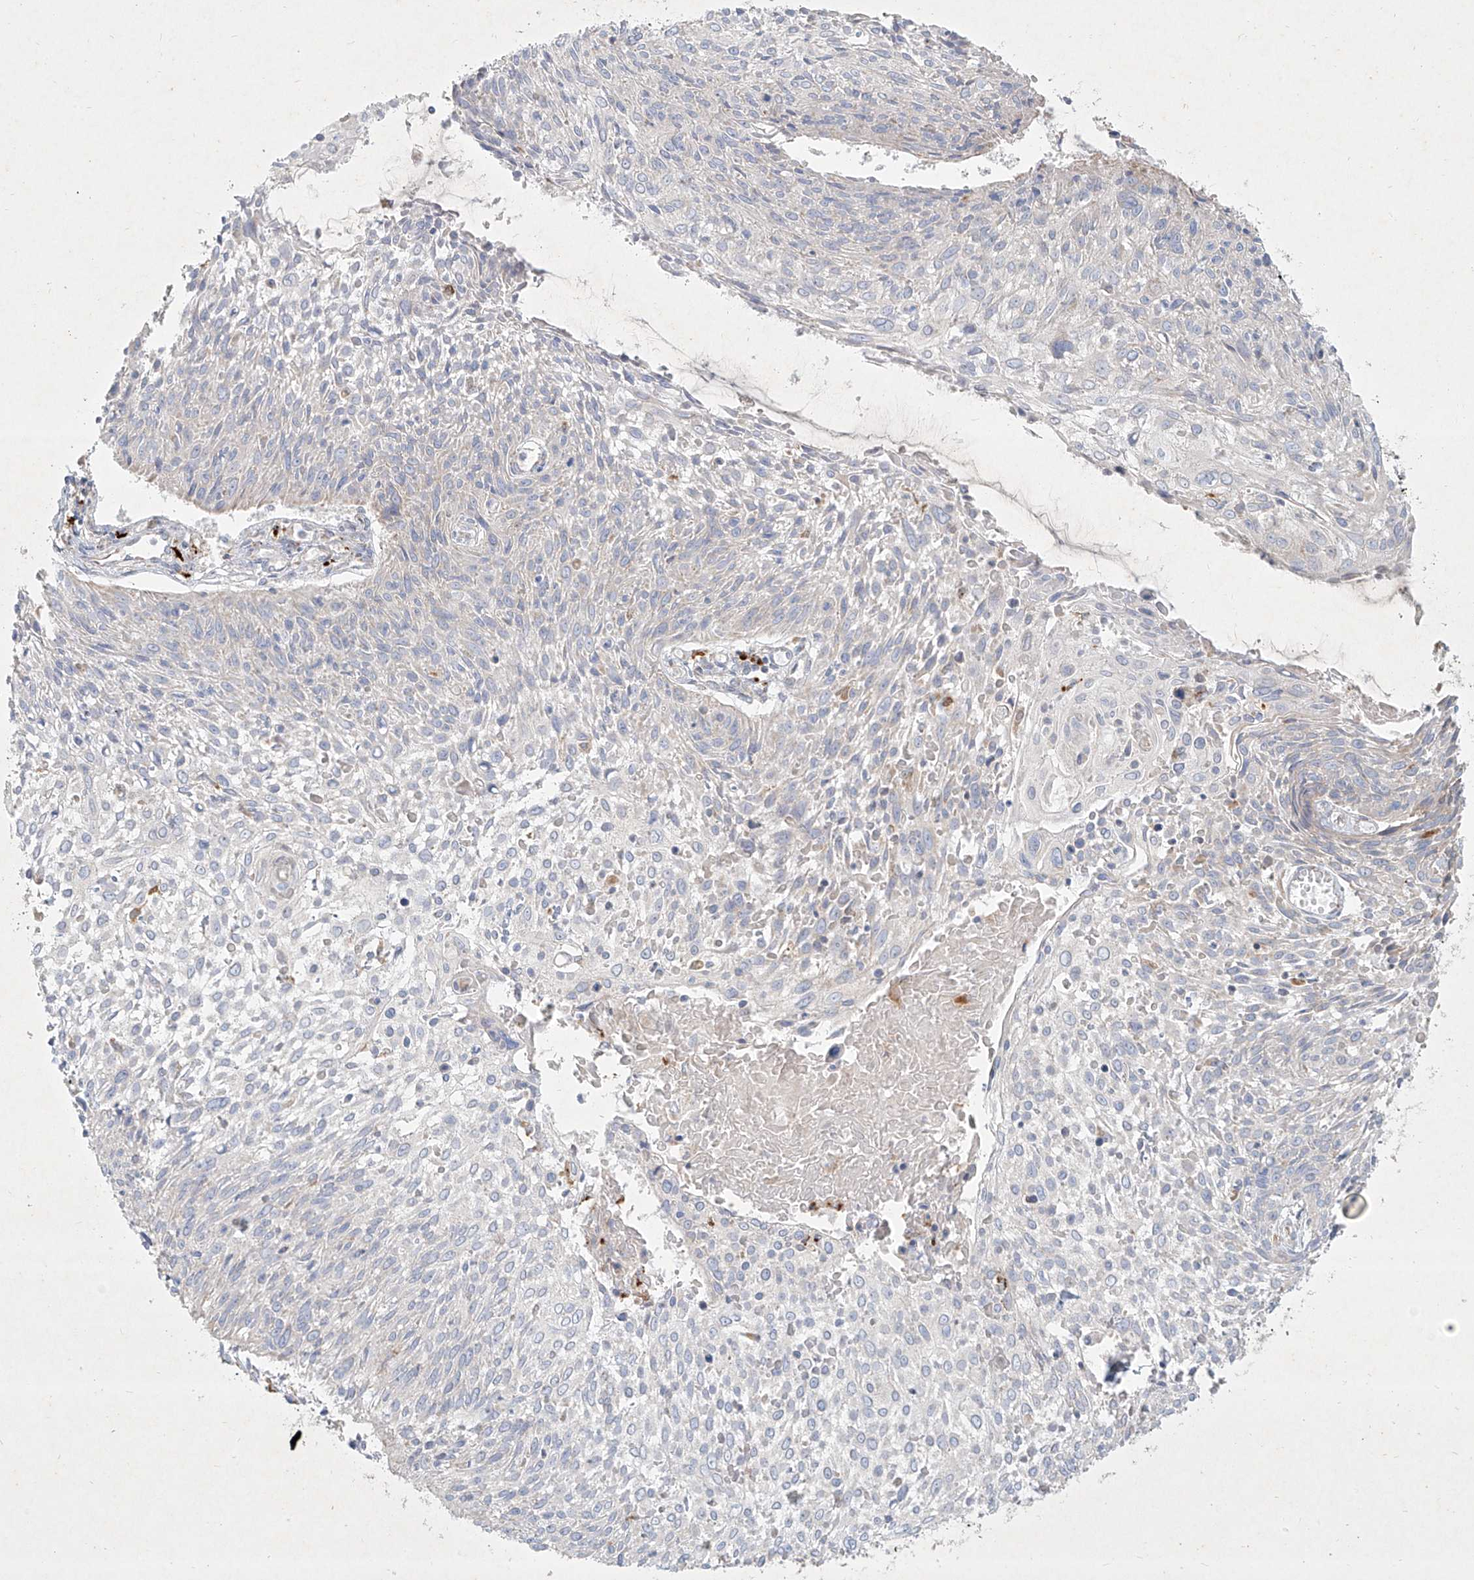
{"staining": {"intensity": "negative", "quantity": "none", "location": "none"}, "tissue": "cervical cancer", "cell_type": "Tumor cells", "image_type": "cancer", "snomed": [{"axis": "morphology", "description": "Squamous cell carcinoma, NOS"}, {"axis": "topography", "description": "Cervix"}], "caption": "Immunohistochemical staining of human cervical cancer reveals no significant expression in tumor cells. (DAB immunohistochemistry, high magnification).", "gene": "MTX2", "patient": {"sex": "female", "age": 51}}